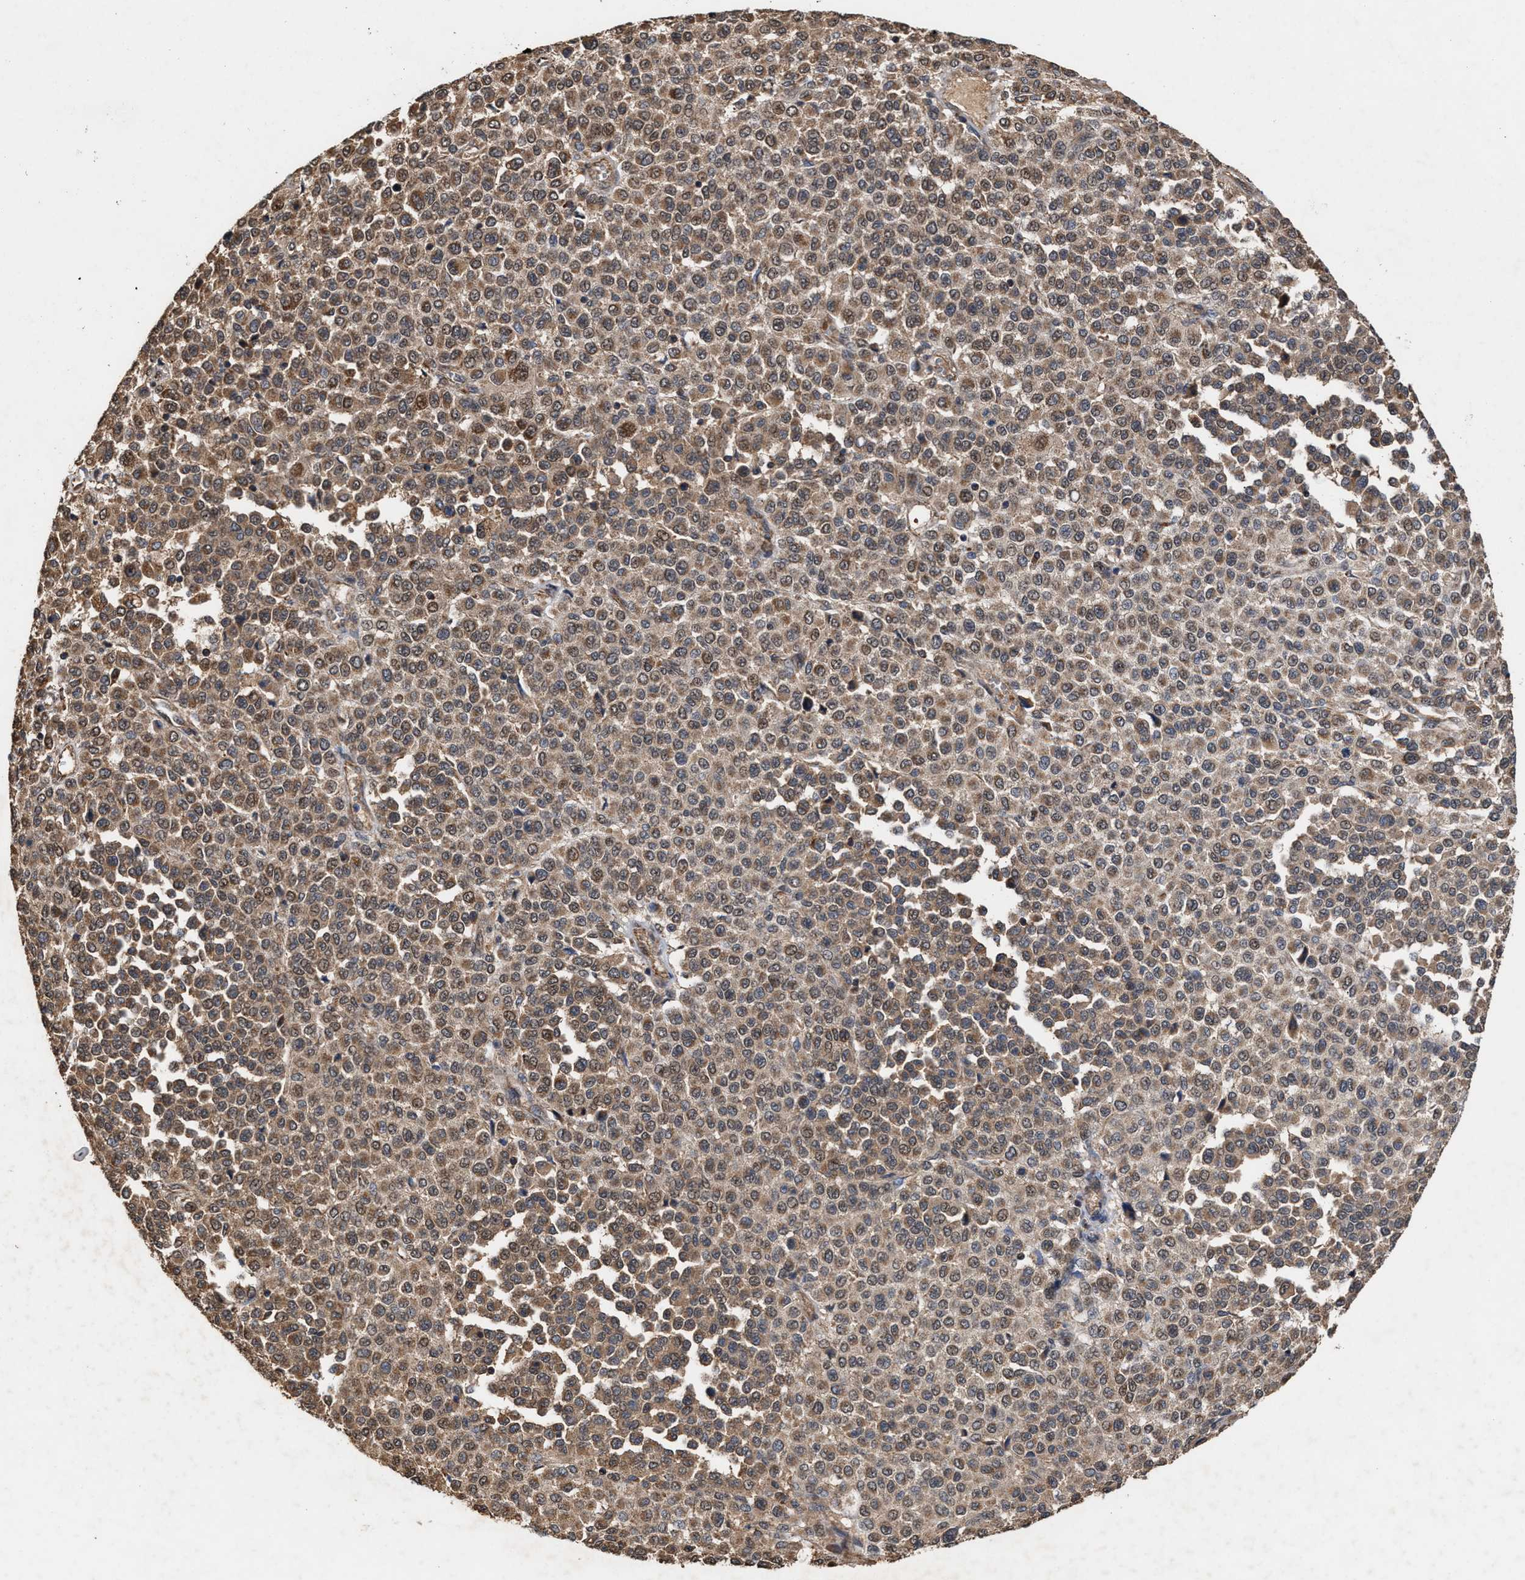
{"staining": {"intensity": "moderate", "quantity": ">75%", "location": "cytoplasmic/membranous"}, "tissue": "melanoma", "cell_type": "Tumor cells", "image_type": "cancer", "snomed": [{"axis": "morphology", "description": "Malignant melanoma, Metastatic site"}, {"axis": "topography", "description": "Pancreas"}], "caption": "Malignant melanoma (metastatic site) stained for a protein displays moderate cytoplasmic/membranous positivity in tumor cells.", "gene": "ZNHIT6", "patient": {"sex": "female", "age": 30}}